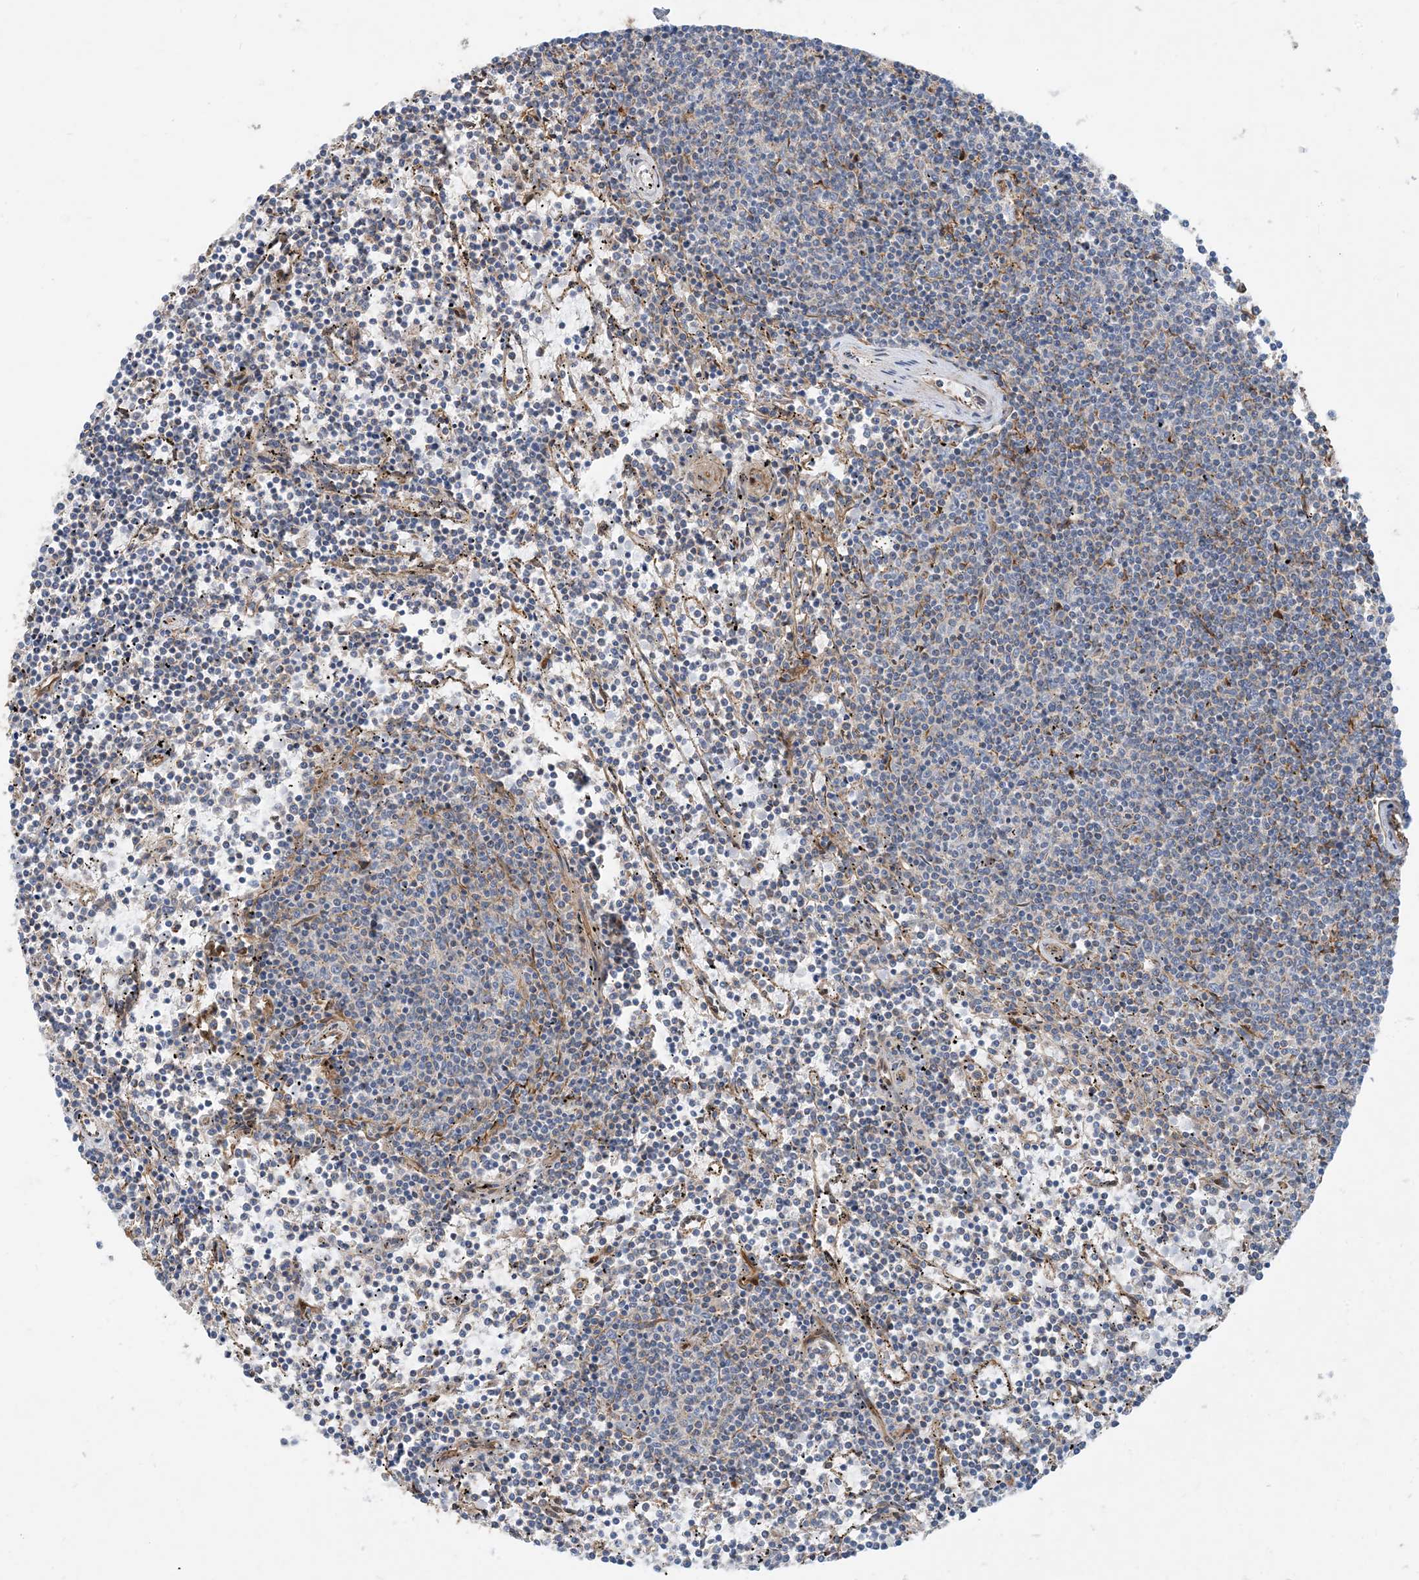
{"staining": {"intensity": "negative", "quantity": "none", "location": "none"}, "tissue": "lymphoma", "cell_type": "Tumor cells", "image_type": "cancer", "snomed": [{"axis": "morphology", "description": "Malignant lymphoma, non-Hodgkin's type, Low grade"}, {"axis": "topography", "description": "Spleen"}], "caption": "This is an immunohistochemistry micrograph of lymphoma. There is no staining in tumor cells.", "gene": "EIF2A", "patient": {"sex": "female", "age": 50}}